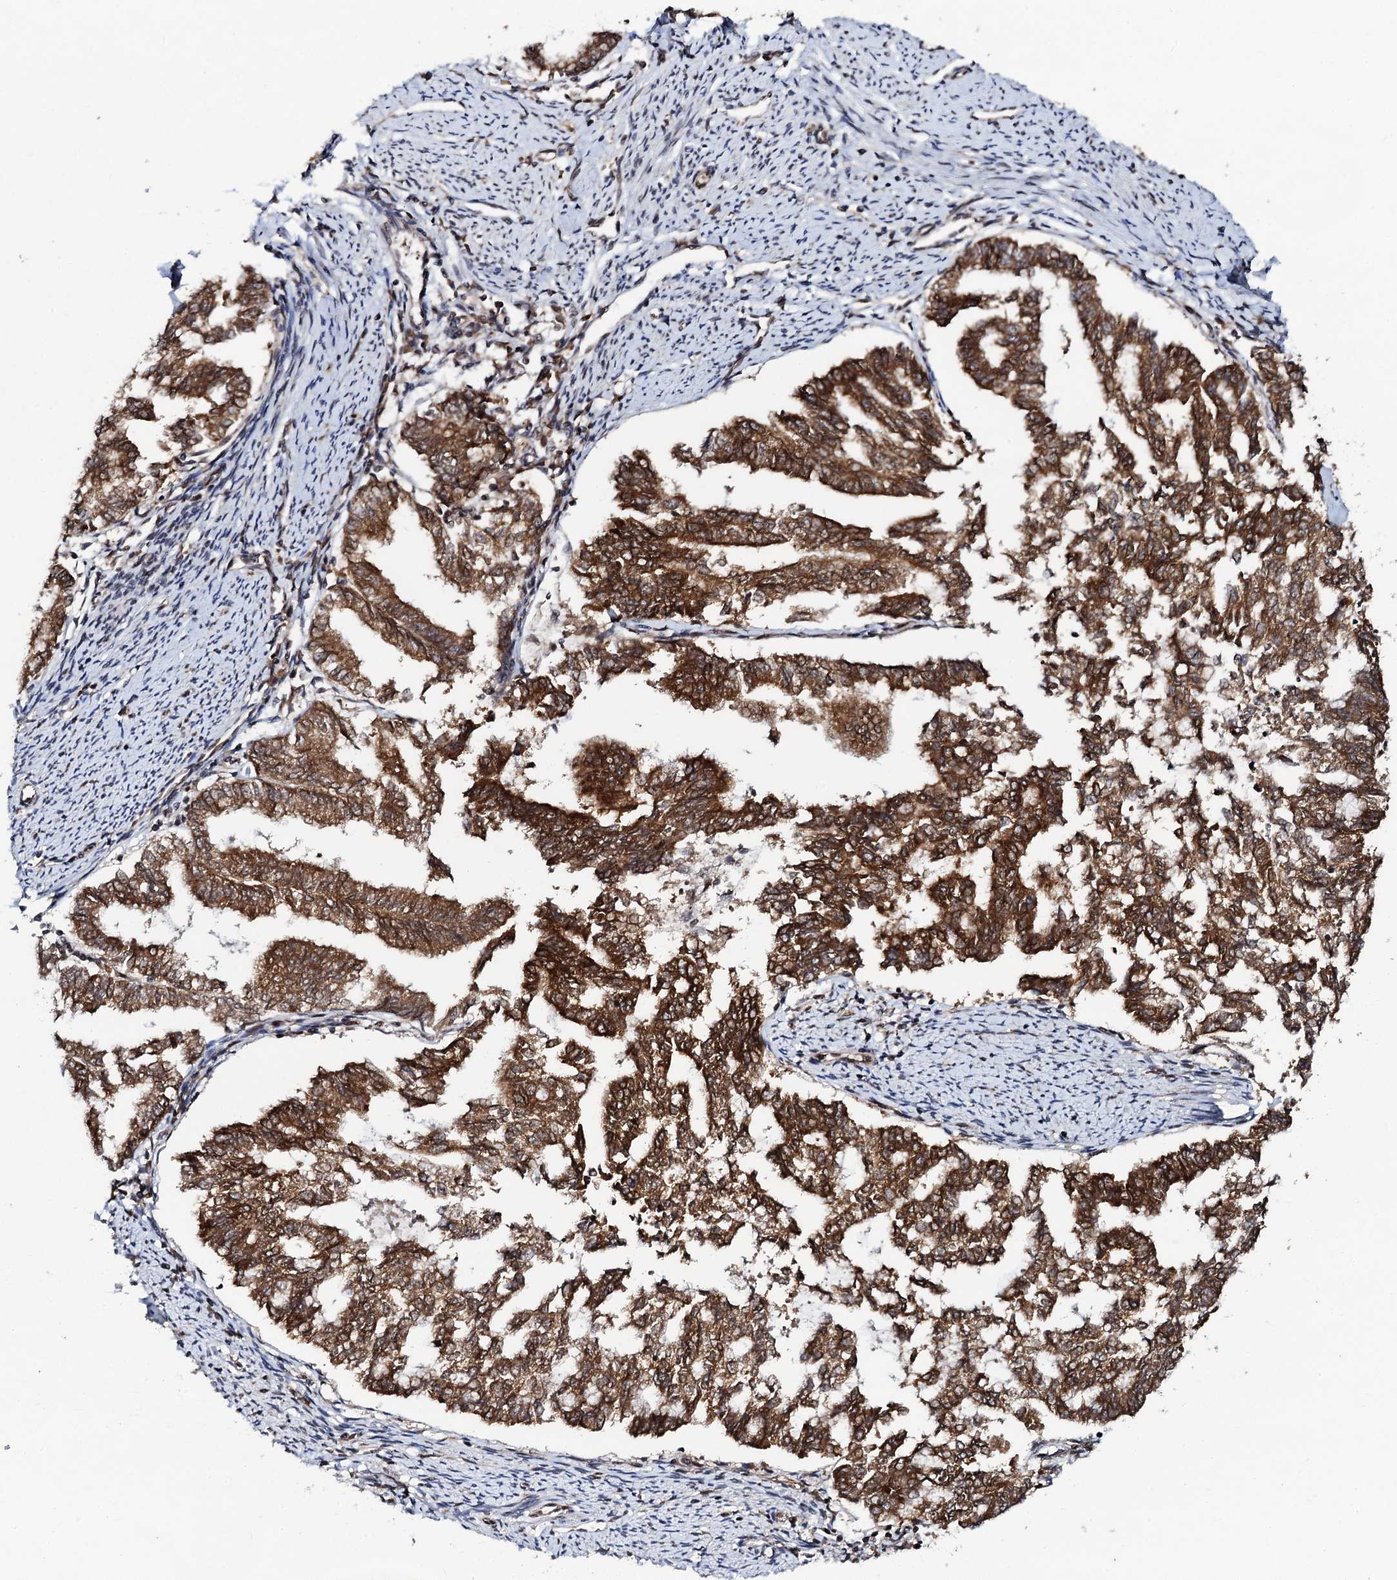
{"staining": {"intensity": "strong", "quantity": ">75%", "location": "cytoplasmic/membranous,nuclear"}, "tissue": "endometrial cancer", "cell_type": "Tumor cells", "image_type": "cancer", "snomed": [{"axis": "morphology", "description": "Adenocarcinoma, NOS"}, {"axis": "topography", "description": "Endometrium"}], "caption": "Protein expression analysis of adenocarcinoma (endometrial) demonstrates strong cytoplasmic/membranous and nuclear expression in approximately >75% of tumor cells. (IHC, brightfield microscopy, high magnification).", "gene": "CSTF3", "patient": {"sex": "female", "age": 79}}